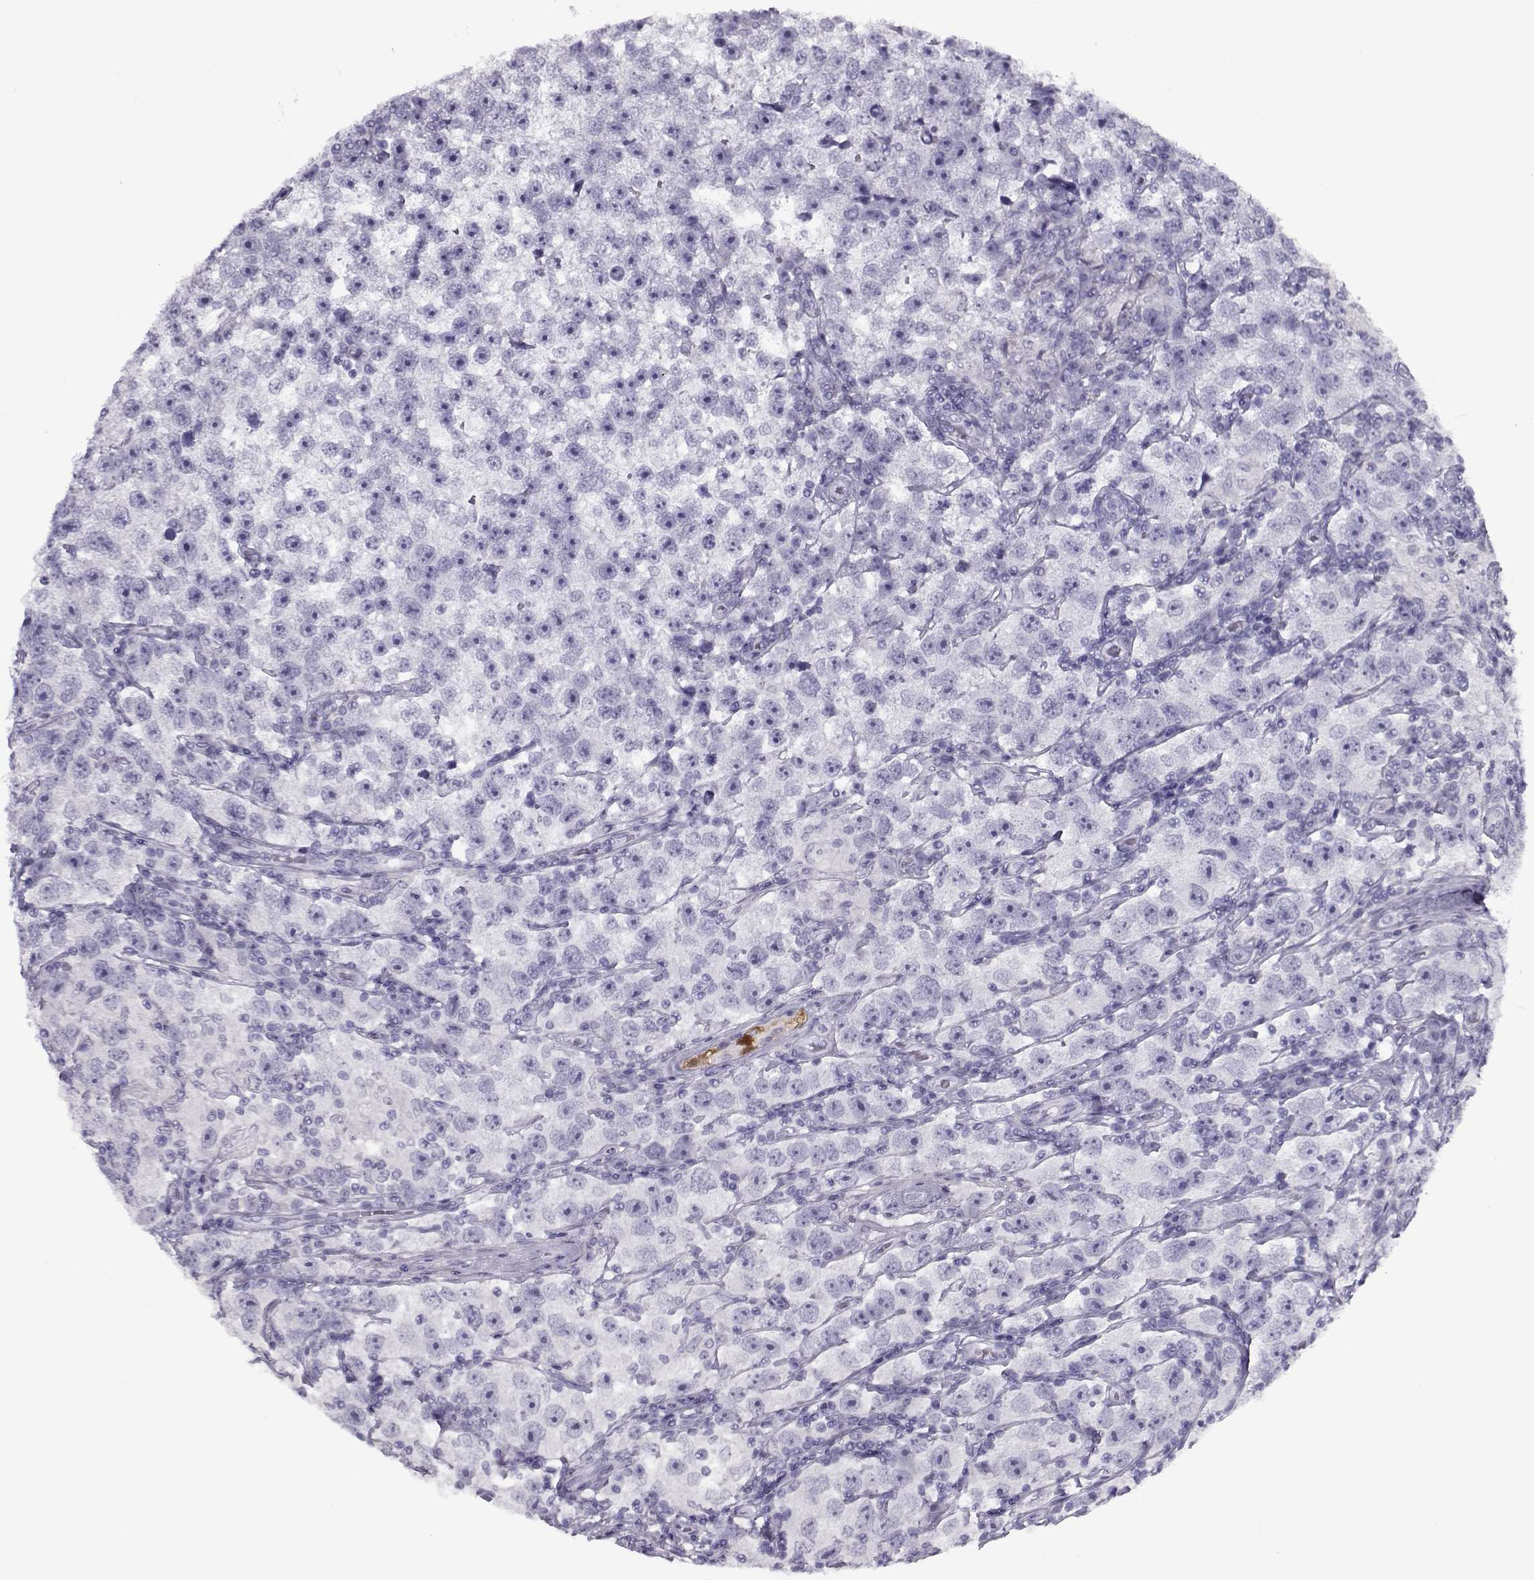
{"staining": {"intensity": "negative", "quantity": "none", "location": "none"}, "tissue": "testis cancer", "cell_type": "Tumor cells", "image_type": "cancer", "snomed": [{"axis": "morphology", "description": "Seminoma, NOS"}, {"axis": "topography", "description": "Testis"}], "caption": "A high-resolution histopathology image shows IHC staining of testis seminoma, which shows no significant expression in tumor cells.", "gene": "GAGE2A", "patient": {"sex": "male", "age": 26}}